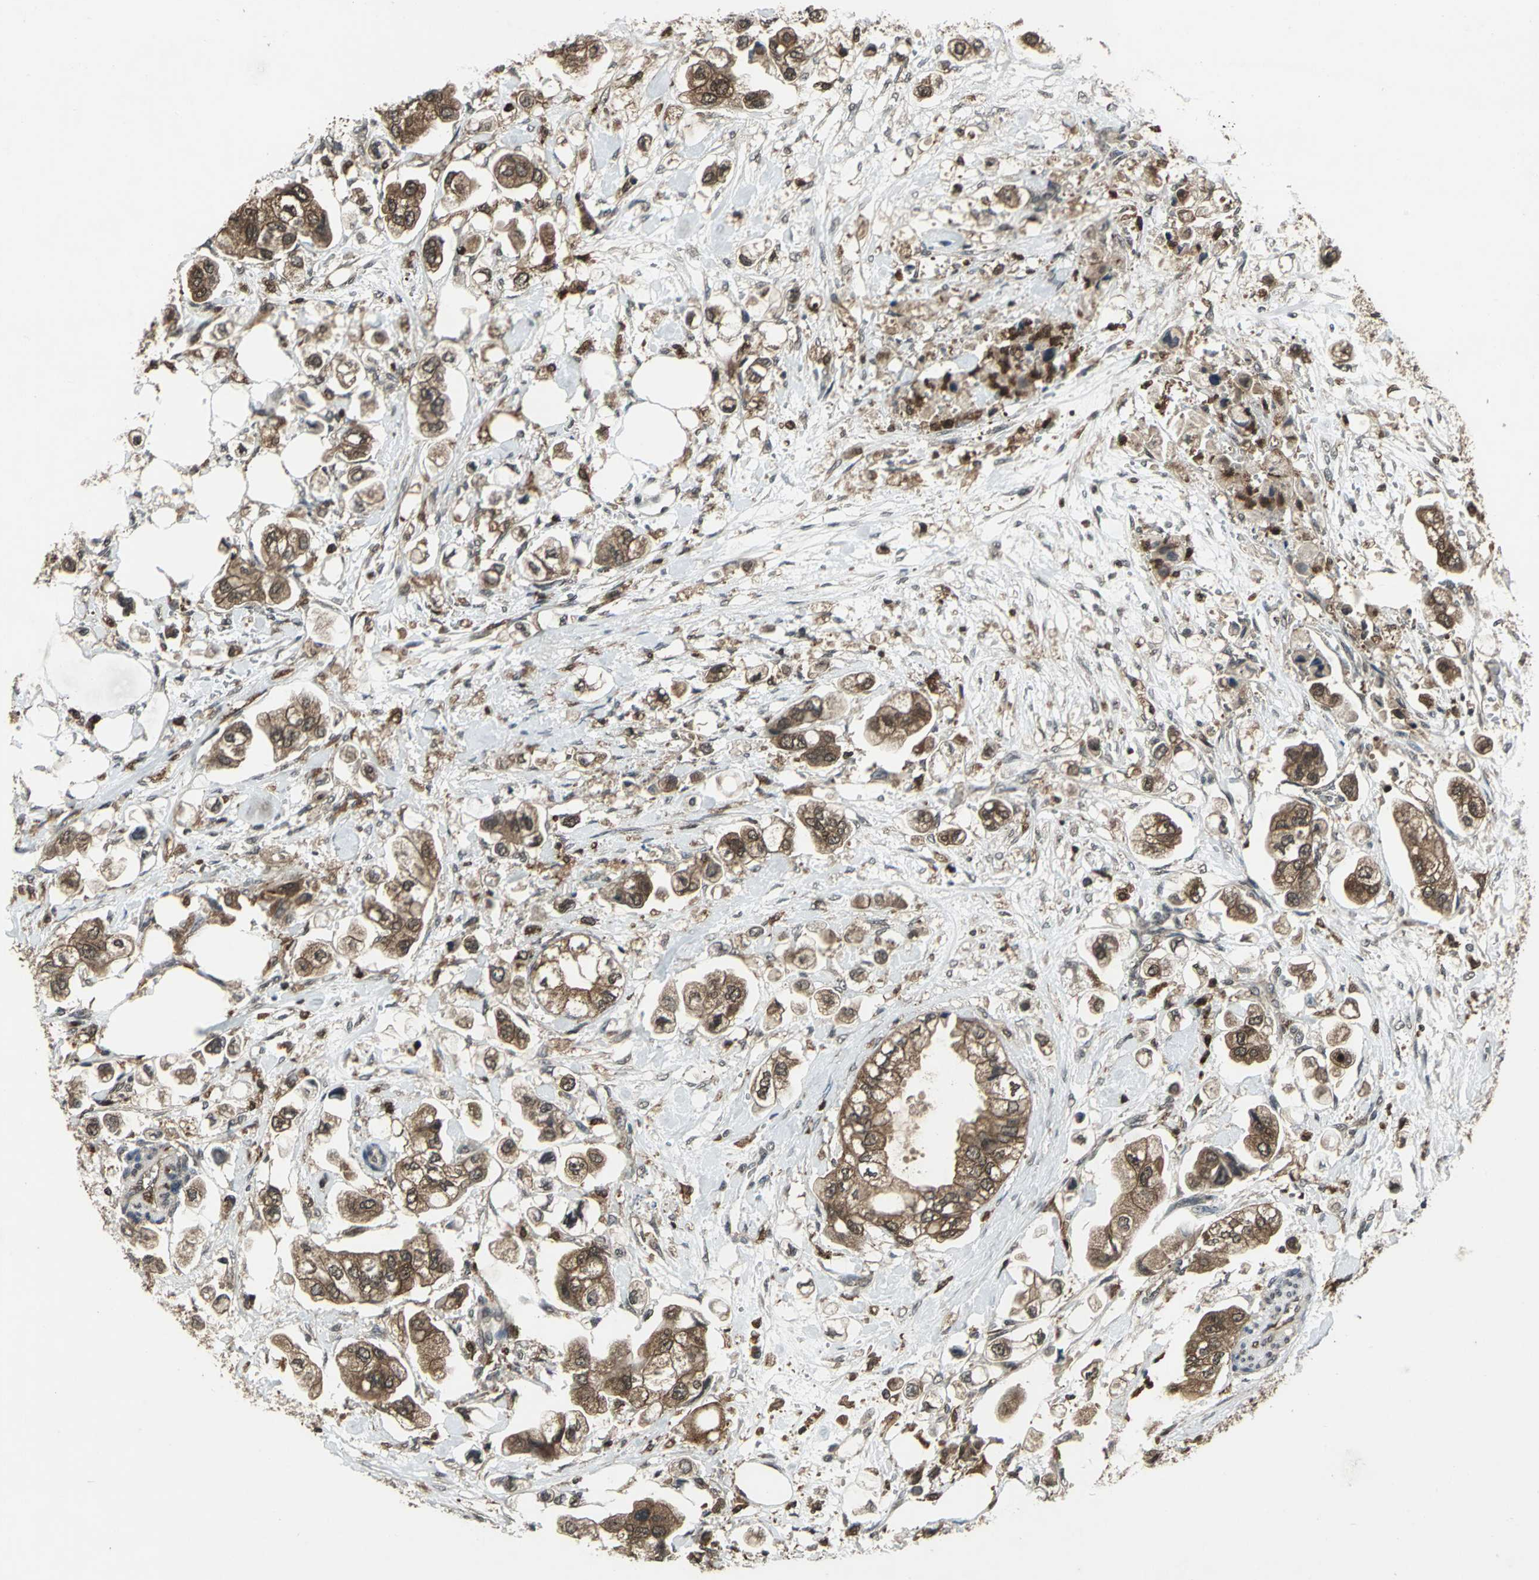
{"staining": {"intensity": "strong", "quantity": ">75%", "location": "cytoplasmic/membranous"}, "tissue": "stomach cancer", "cell_type": "Tumor cells", "image_type": "cancer", "snomed": [{"axis": "morphology", "description": "Adenocarcinoma, NOS"}, {"axis": "topography", "description": "Stomach"}], "caption": "Immunohistochemical staining of human stomach cancer reveals high levels of strong cytoplasmic/membranous protein expression in about >75% of tumor cells.", "gene": "PYCARD", "patient": {"sex": "male", "age": 62}}